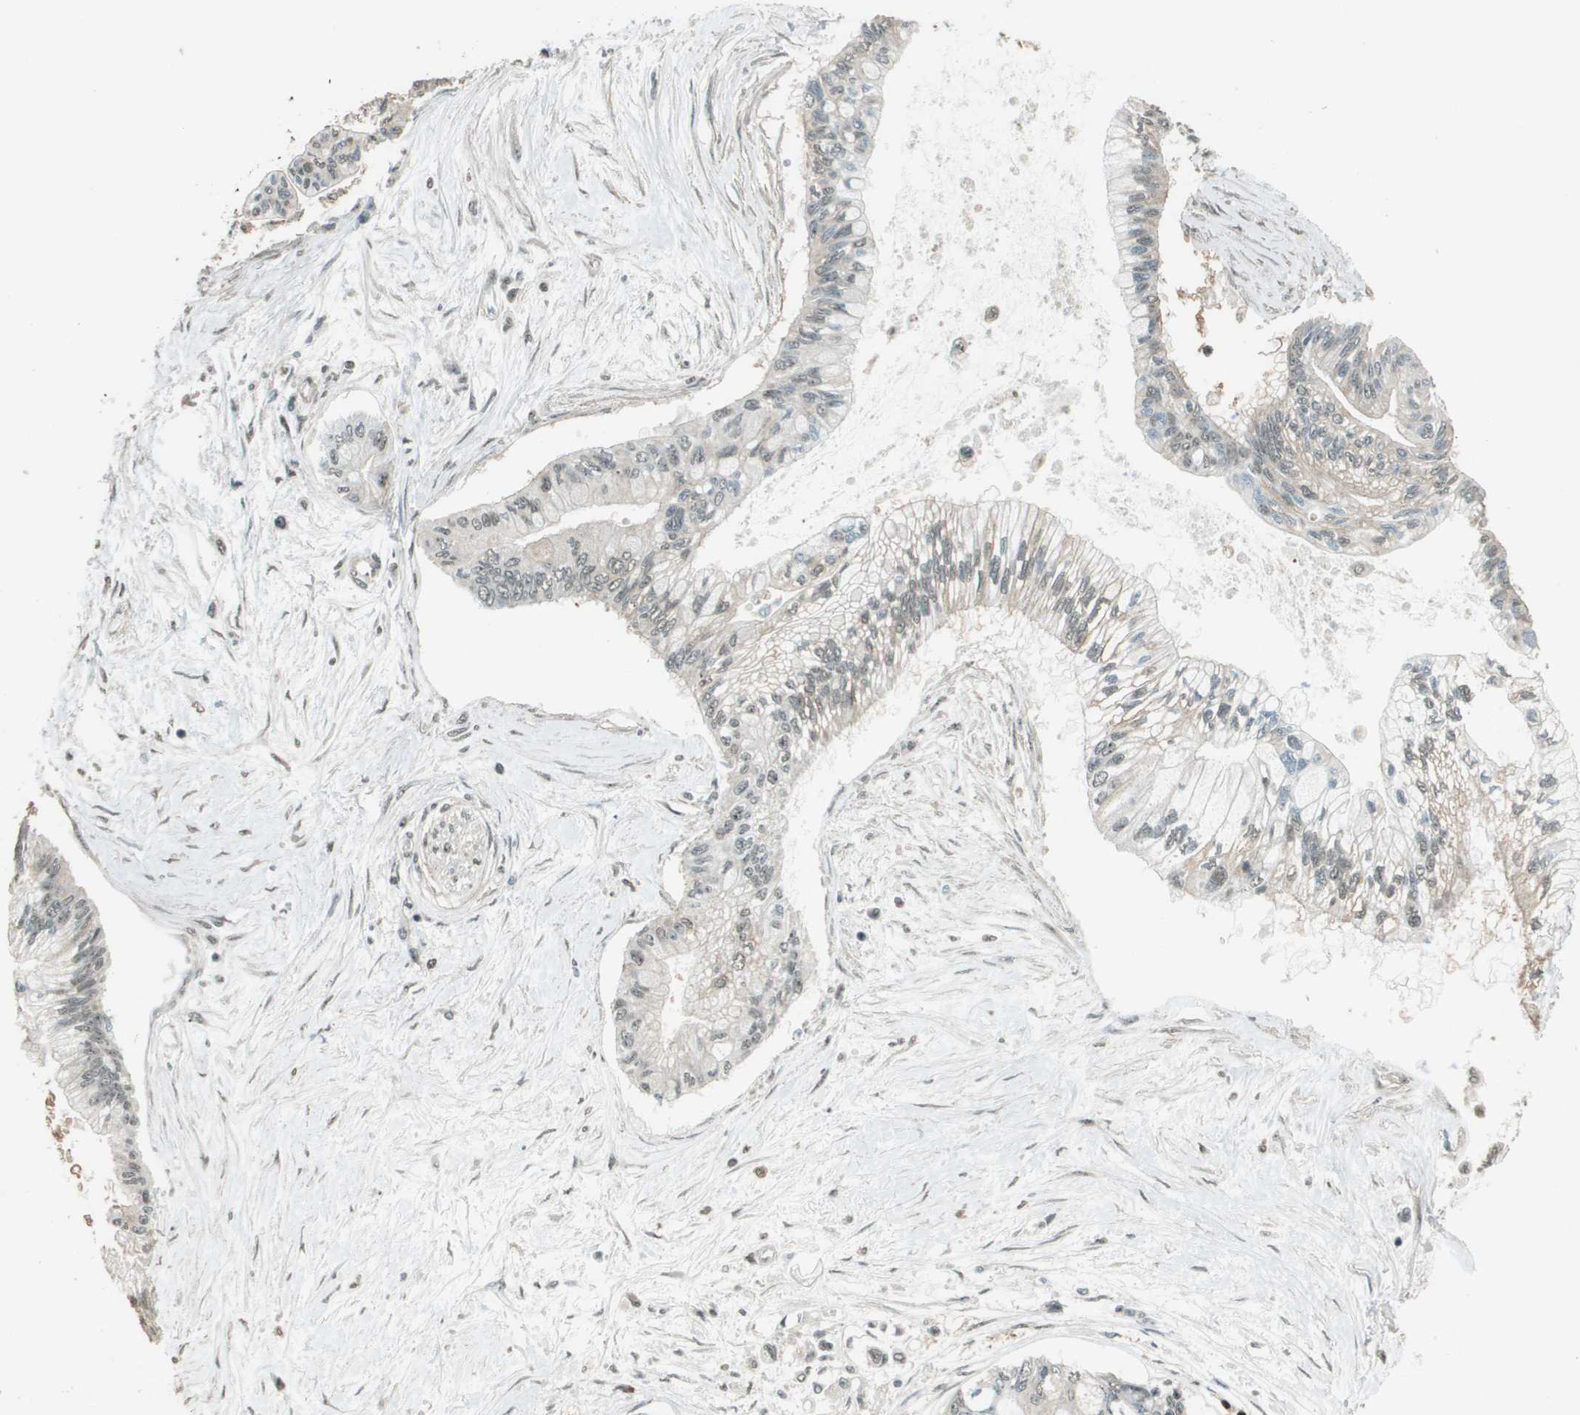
{"staining": {"intensity": "weak", "quantity": "25%-75%", "location": "cytoplasmic/membranous"}, "tissue": "pancreatic cancer", "cell_type": "Tumor cells", "image_type": "cancer", "snomed": [{"axis": "morphology", "description": "Adenocarcinoma, NOS"}, {"axis": "topography", "description": "Pancreas"}], "caption": "The photomicrograph exhibits a brown stain indicating the presence of a protein in the cytoplasmic/membranous of tumor cells in pancreatic cancer.", "gene": "SDC3", "patient": {"sex": "female", "age": 77}}